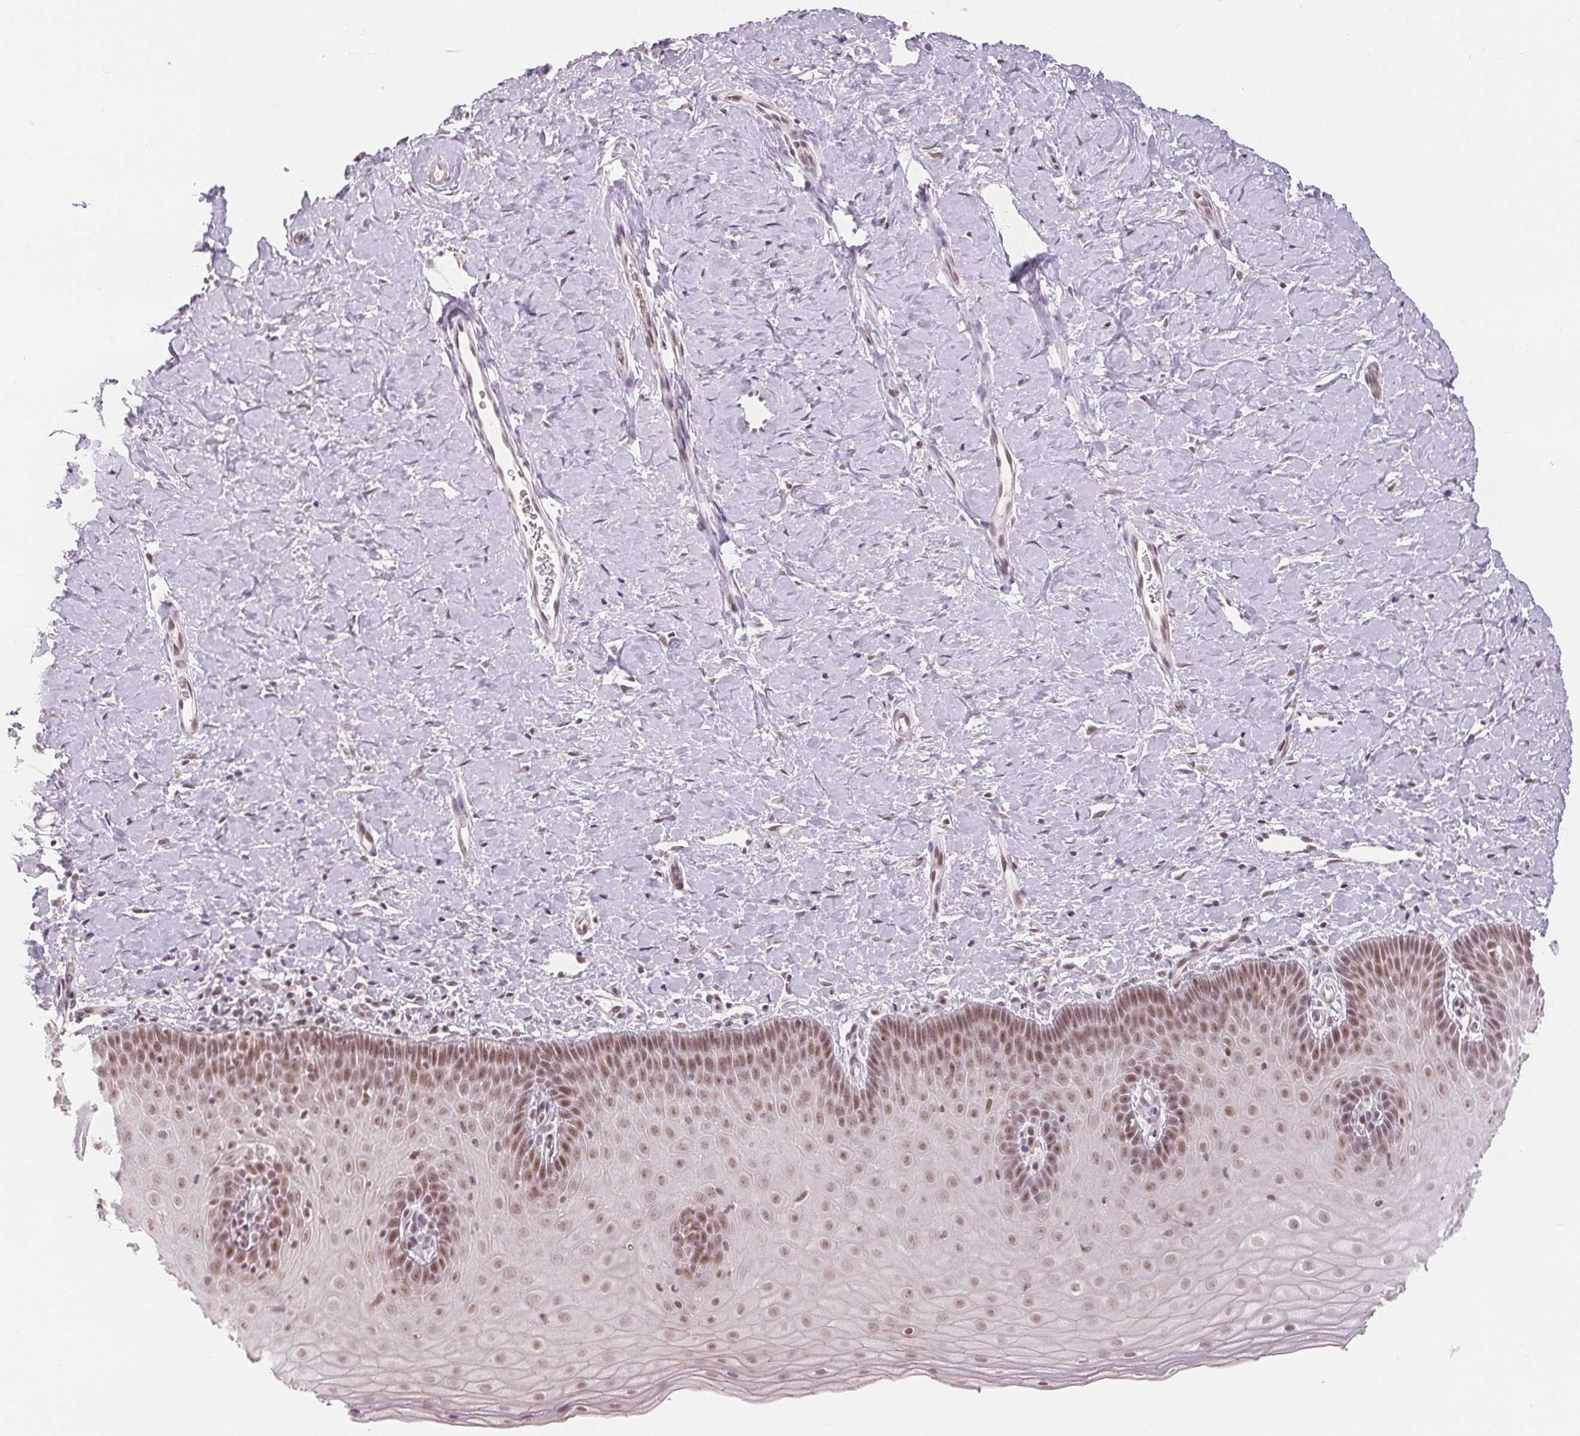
{"staining": {"intensity": "moderate", "quantity": ">75%", "location": "nuclear"}, "tissue": "cervix", "cell_type": "Glandular cells", "image_type": "normal", "snomed": [{"axis": "morphology", "description": "Normal tissue, NOS"}, {"axis": "topography", "description": "Cervix"}], "caption": "A high-resolution micrograph shows immunohistochemistry staining of unremarkable cervix, which displays moderate nuclear staining in approximately >75% of glandular cells.", "gene": "DEK", "patient": {"sex": "female", "age": 37}}